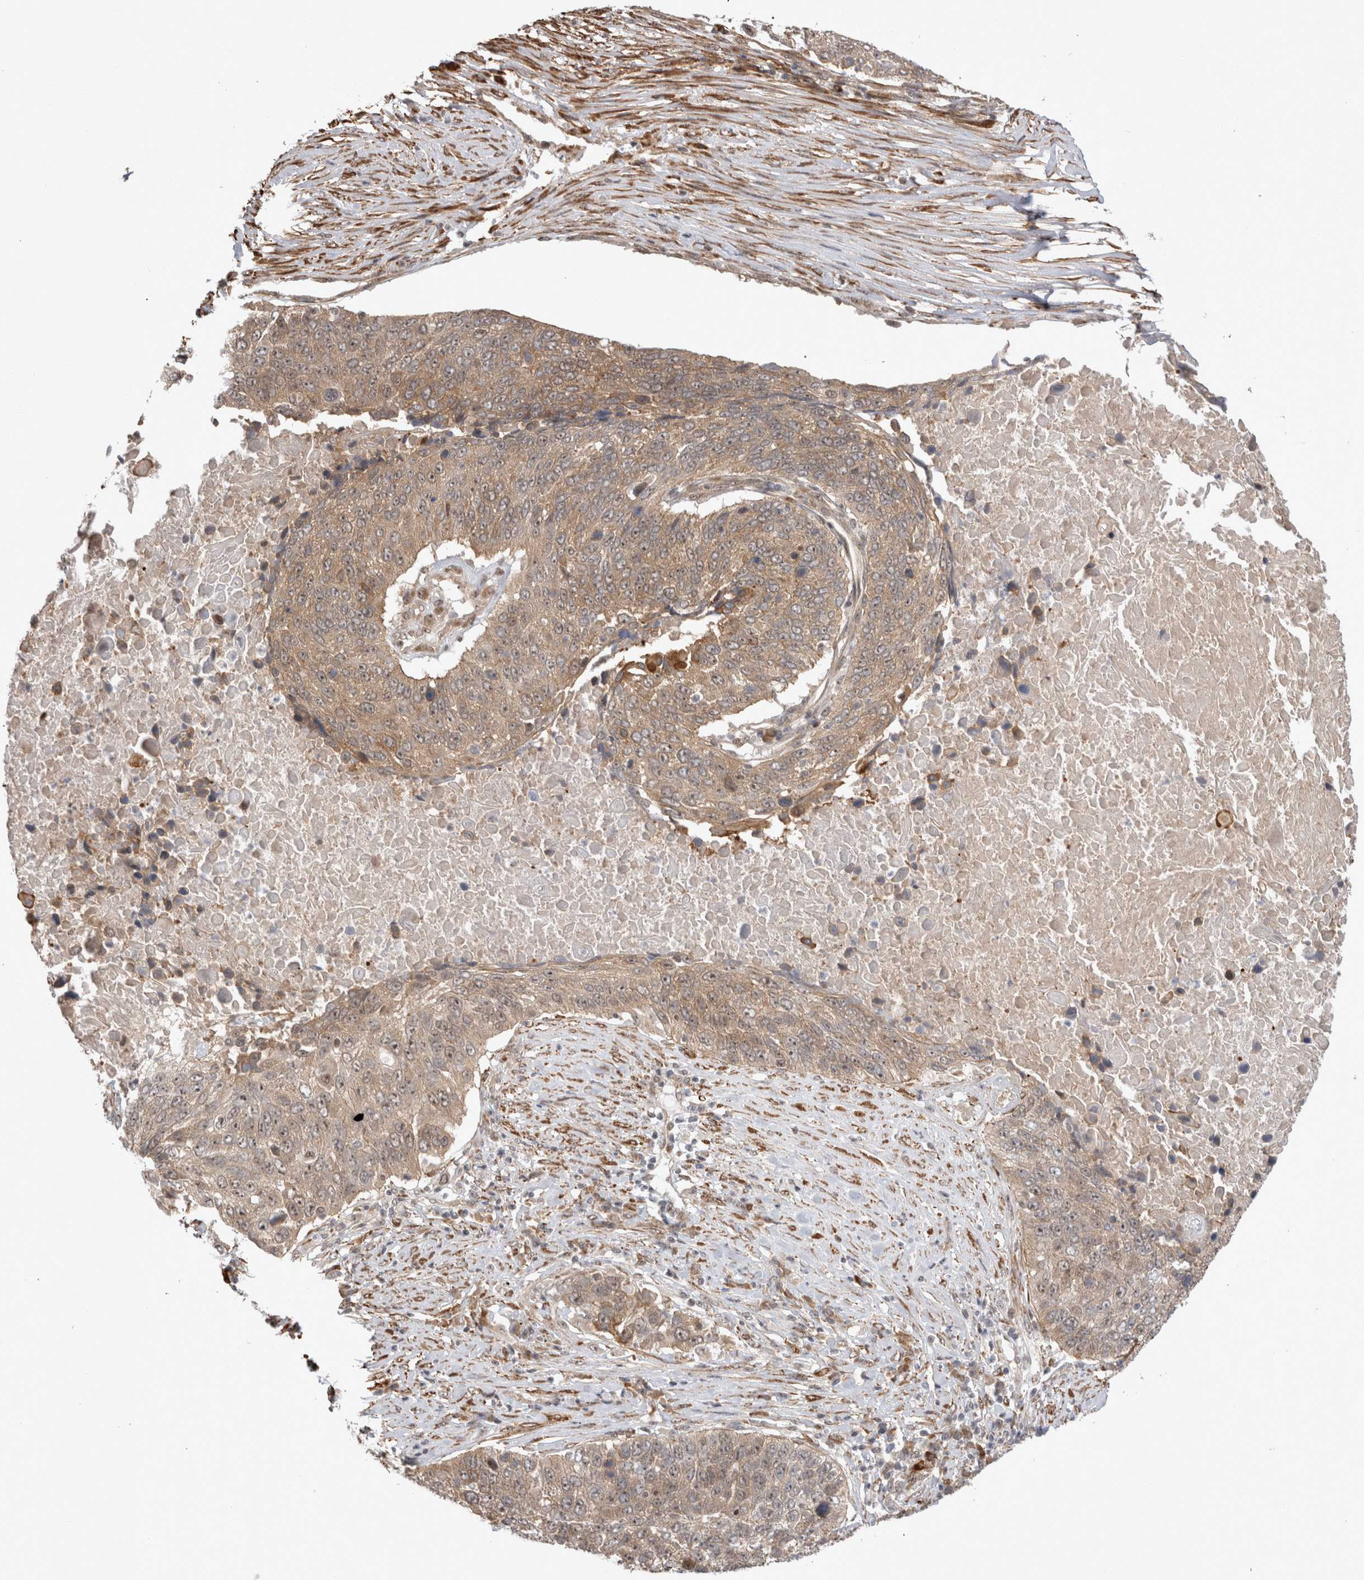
{"staining": {"intensity": "weak", "quantity": ">75%", "location": "cytoplasmic/membranous,nuclear"}, "tissue": "lung cancer", "cell_type": "Tumor cells", "image_type": "cancer", "snomed": [{"axis": "morphology", "description": "Squamous cell carcinoma, NOS"}, {"axis": "topography", "description": "Lung"}], "caption": "Protein expression analysis of human lung cancer reveals weak cytoplasmic/membranous and nuclear expression in about >75% of tumor cells. The staining is performed using DAB brown chromogen to label protein expression. The nuclei are counter-stained blue using hematoxylin.", "gene": "EXOSC4", "patient": {"sex": "male", "age": 66}}